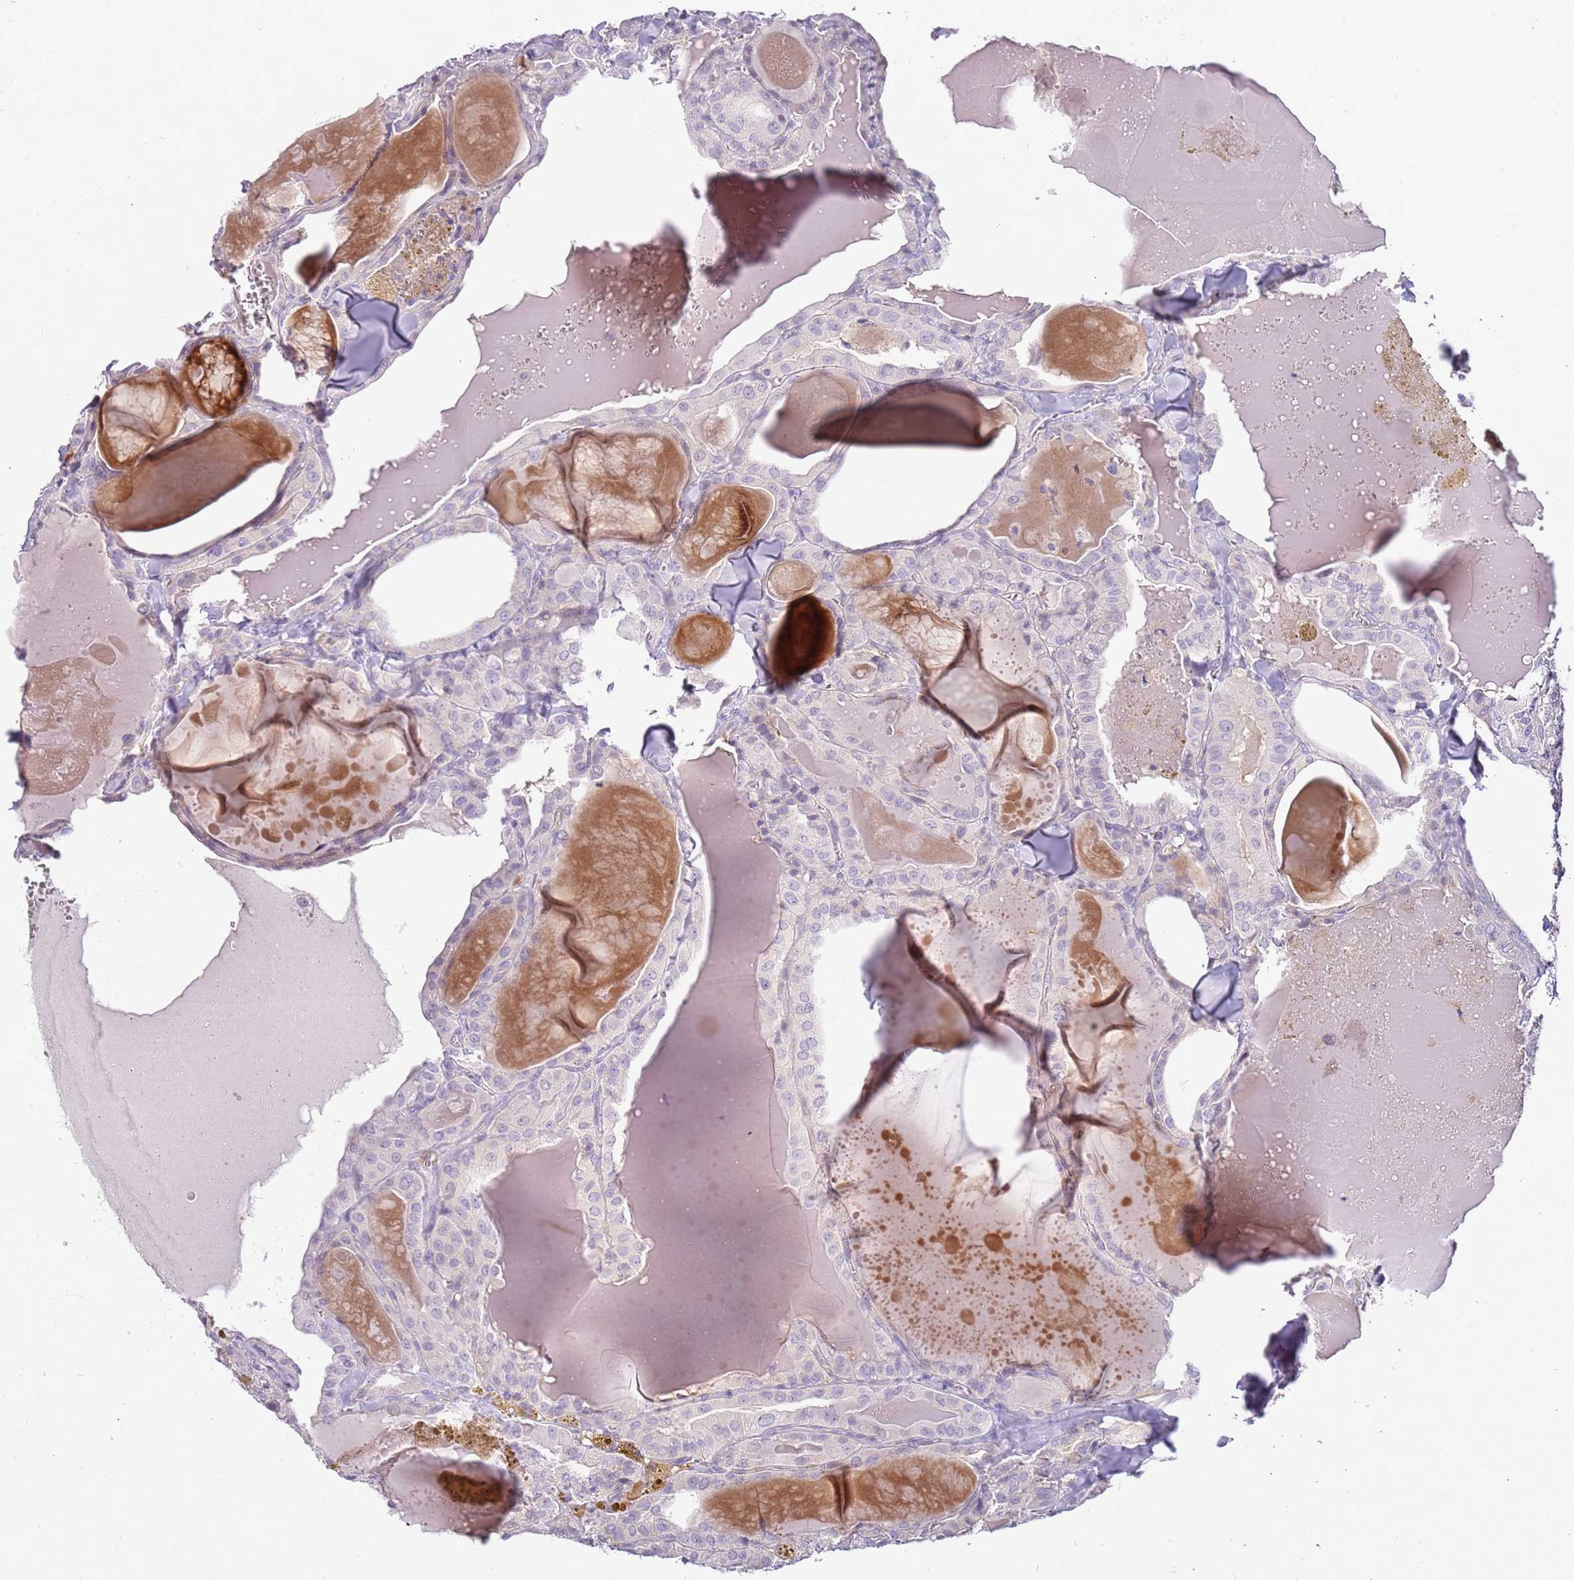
{"staining": {"intensity": "negative", "quantity": "none", "location": "none"}, "tissue": "thyroid cancer", "cell_type": "Tumor cells", "image_type": "cancer", "snomed": [{"axis": "morphology", "description": "Papillary adenocarcinoma, NOS"}, {"axis": "topography", "description": "Thyroid gland"}], "caption": "Micrograph shows no protein expression in tumor cells of thyroid cancer tissue.", "gene": "ARHGAP5", "patient": {"sex": "male", "age": 52}}